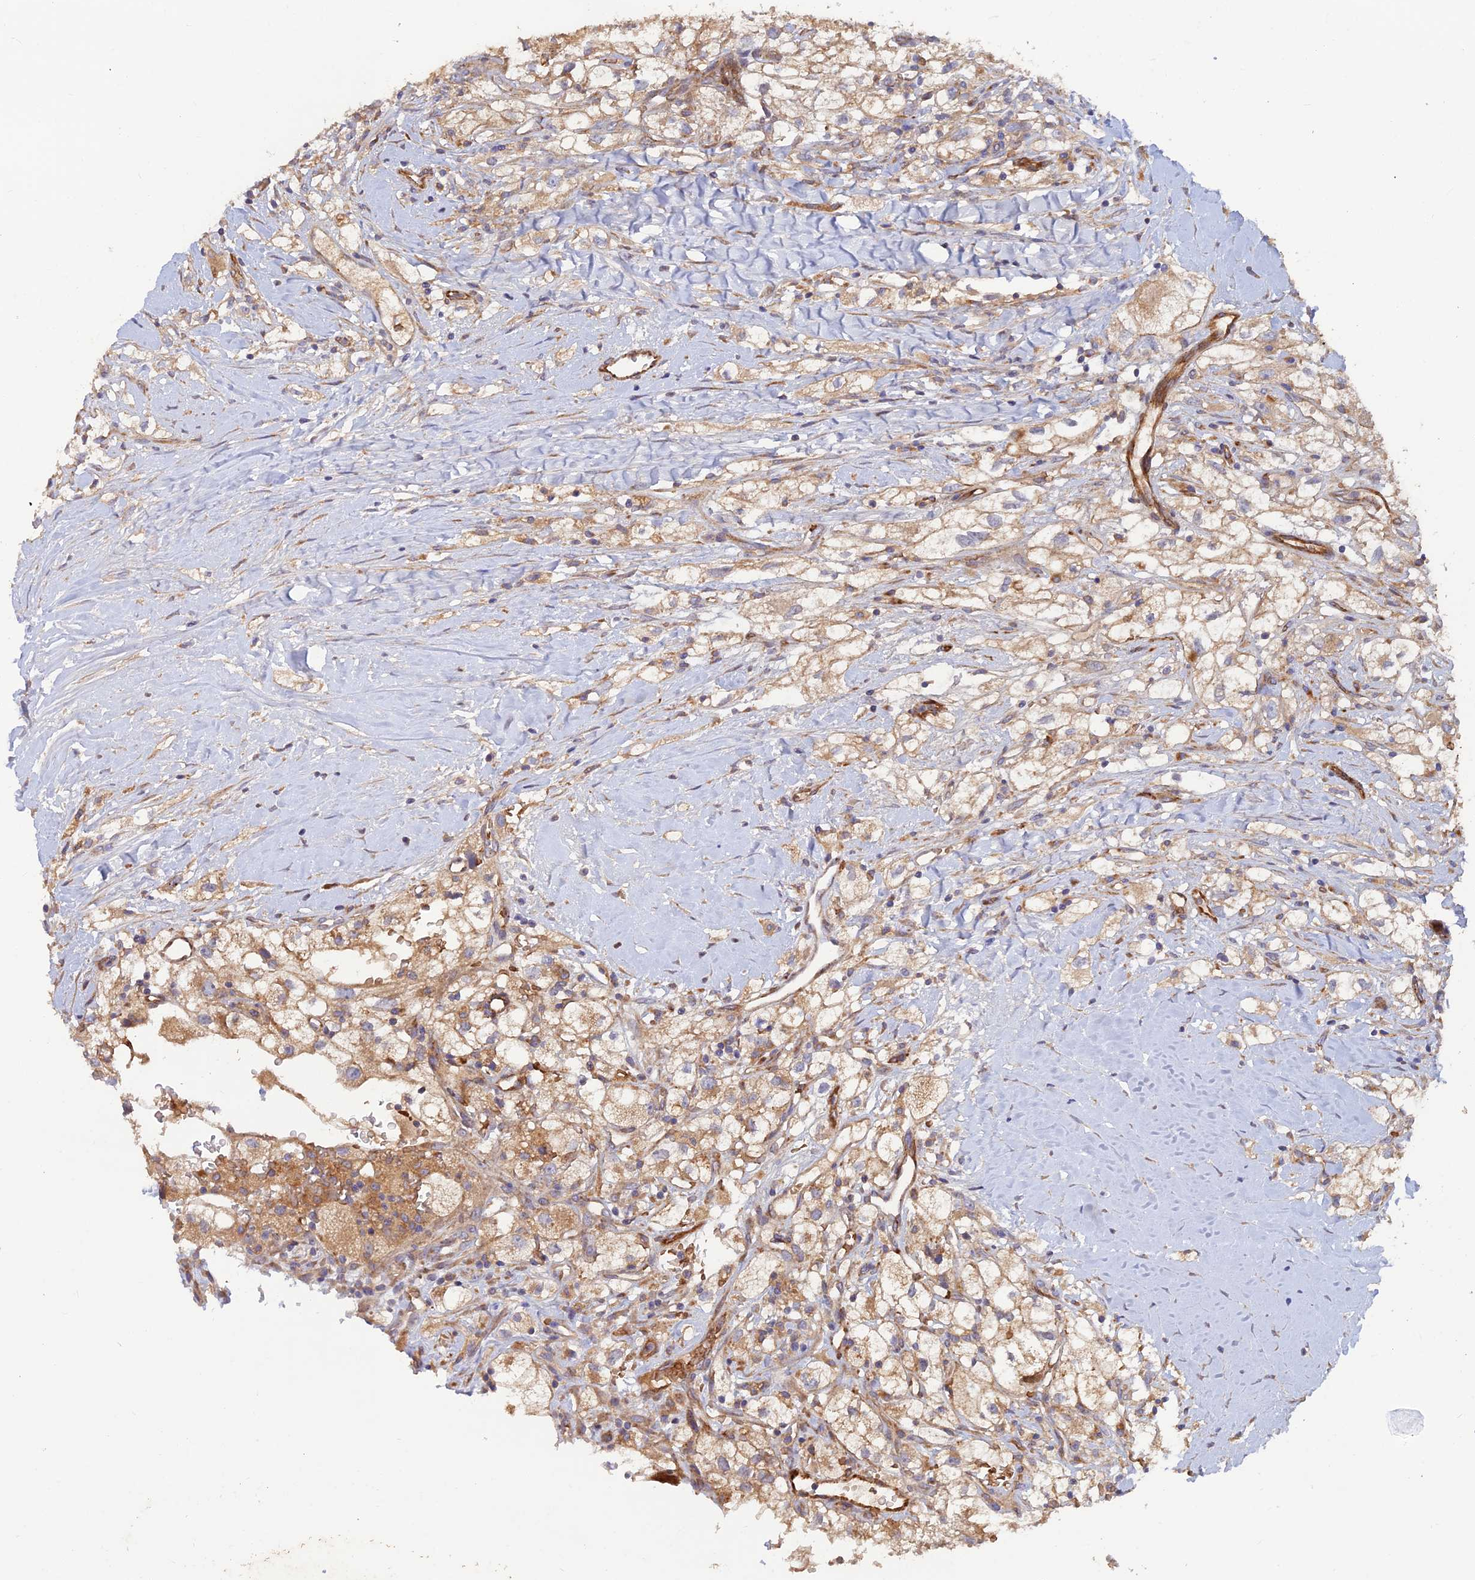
{"staining": {"intensity": "moderate", "quantity": ">75%", "location": "cytoplasmic/membranous"}, "tissue": "renal cancer", "cell_type": "Tumor cells", "image_type": "cancer", "snomed": [{"axis": "morphology", "description": "Adenocarcinoma, NOS"}, {"axis": "topography", "description": "Kidney"}], "caption": "Tumor cells demonstrate medium levels of moderate cytoplasmic/membranous staining in approximately >75% of cells in human renal cancer (adenocarcinoma).", "gene": "GMCL1", "patient": {"sex": "male", "age": 59}}